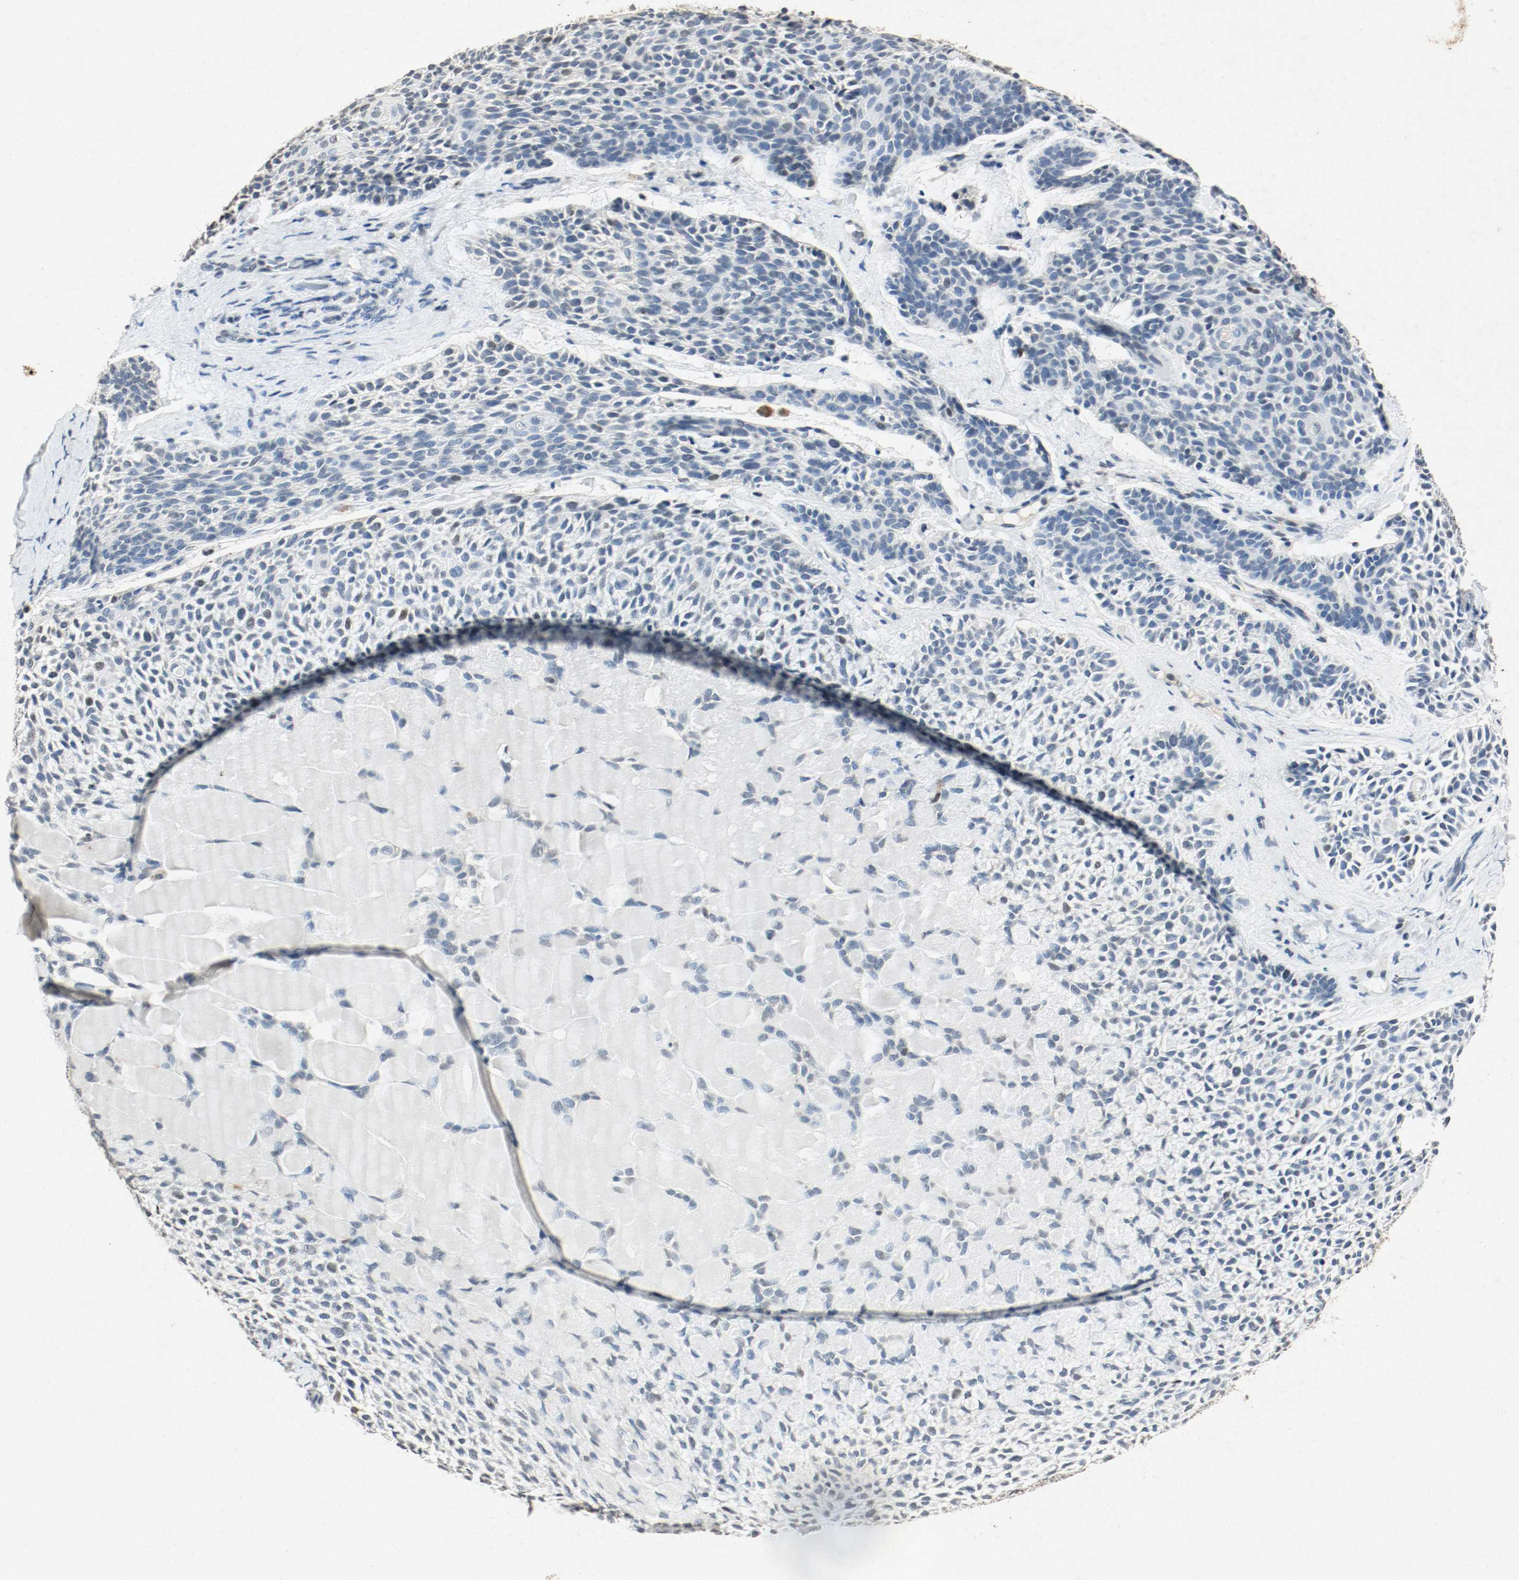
{"staining": {"intensity": "negative", "quantity": "none", "location": "none"}, "tissue": "skin cancer", "cell_type": "Tumor cells", "image_type": "cancer", "snomed": [{"axis": "morphology", "description": "Normal tissue, NOS"}, {"axis": "morphology", "description": "Basal cell carcinoma"}, {"axis": "topography", "description": "Skin"}], "caption": "The histopathology image shows no significant expression in tumor cells of skin cancer (basal cell carcinoma).", "gene": "DNMT1", "patient": {"sex": "female", "age": 70}}